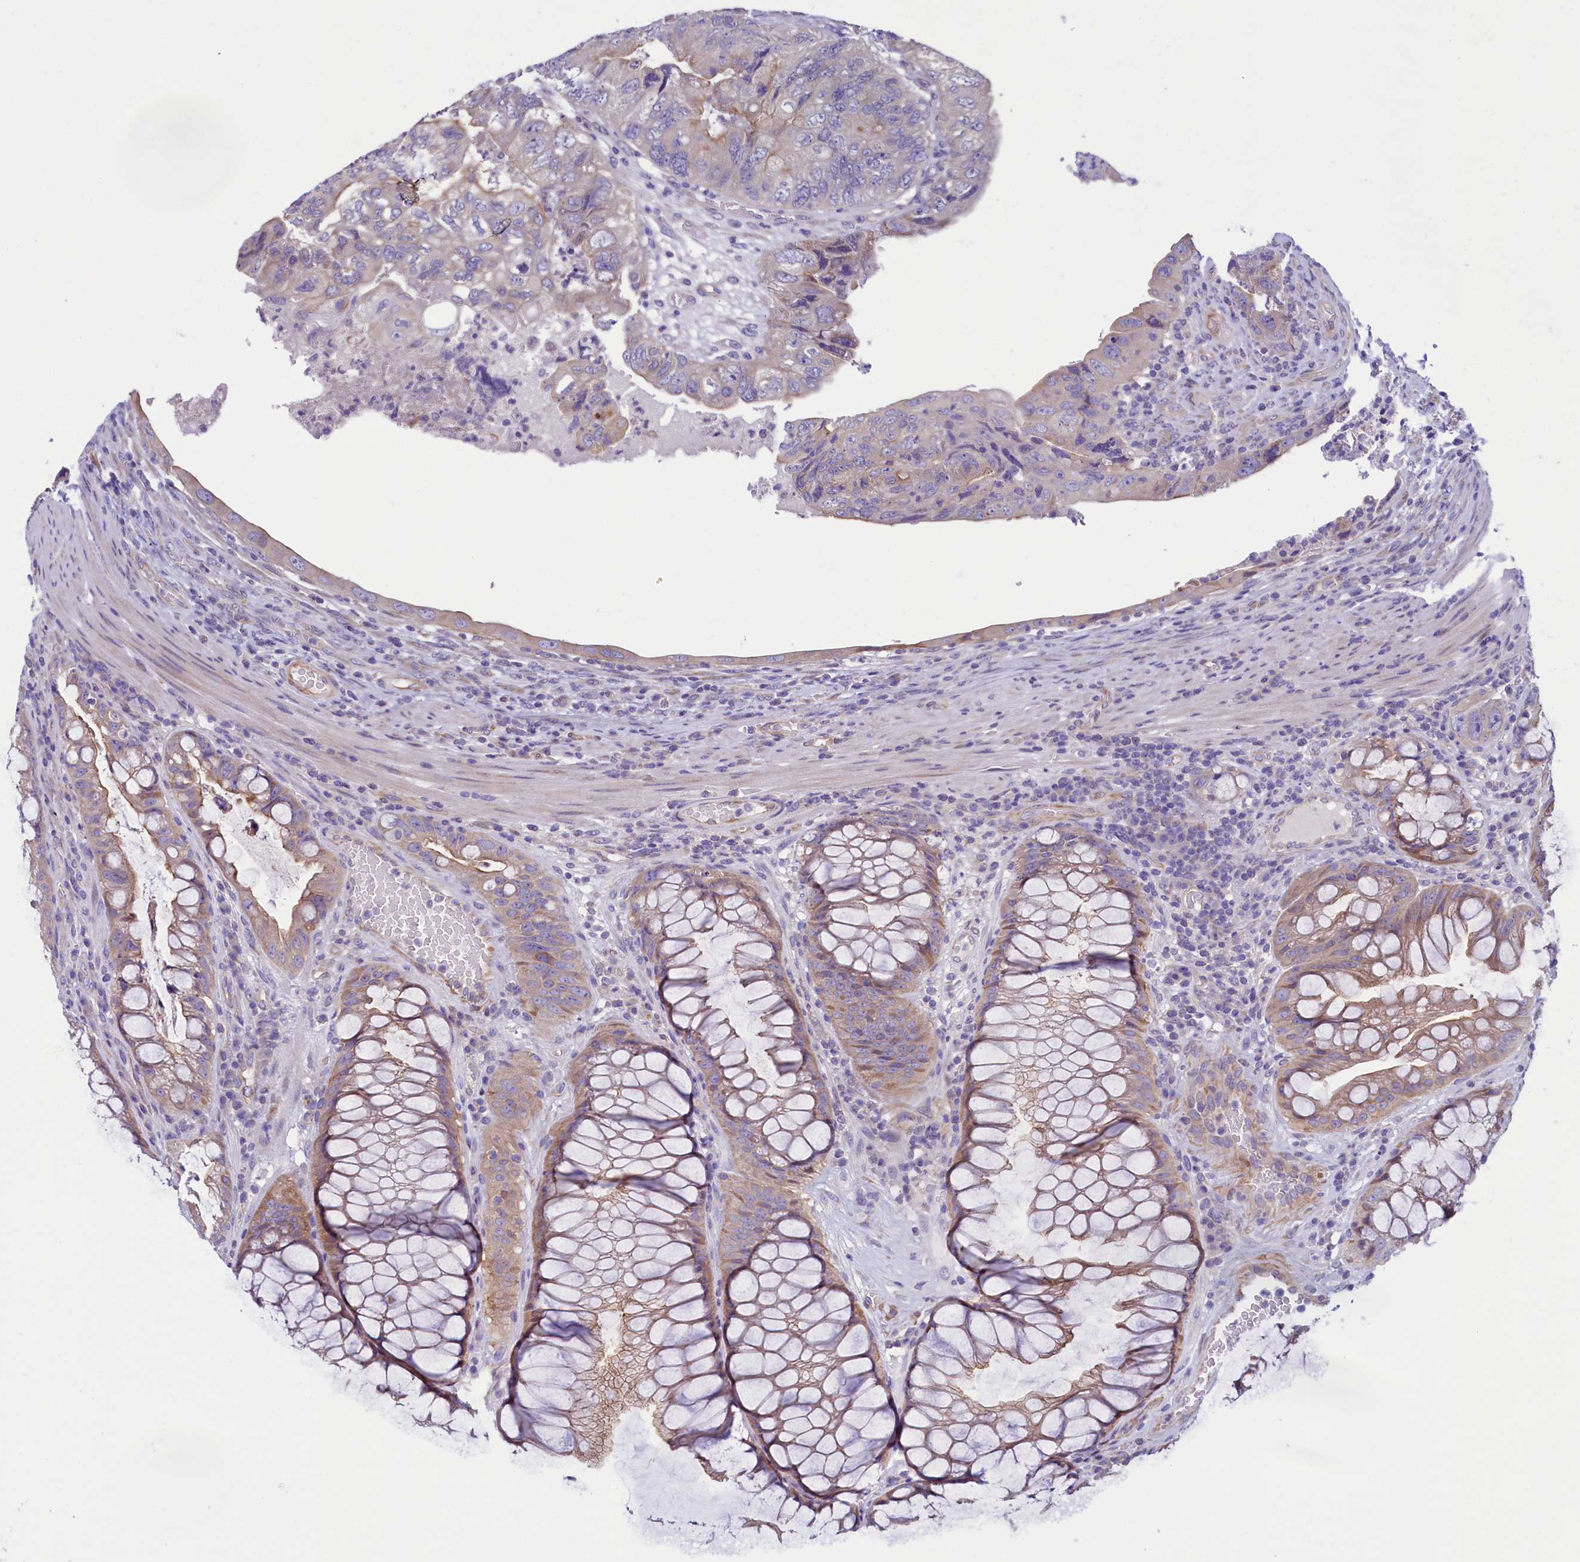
{"staining": {"intensity": "weak", "quantity": "25%-75%", "location": "cytoplasmic/membranous"}, "tissue": "colorectal cancer", "cell_type": "Tumor cells", "image_type": "cancer", "snomed": [{"axis": "morphology", "description": "Adenocarcinoma, NOS"}, {"axis": "topography", "description": "Rectum"}], "caption": "High-magnification brightfield microscopy of colorectal cancer stained with DAB (3,3'-diaminobenzidine) (brown) and counterstained with hematoxylin (blue). tumor cells exhibit weak cytoplasmic/membranous expression is present in approximately25%-75% of cells. Immunohistochemistry (ihc) stains the protein of interest in brown and the nuclei are stained blue.", "gene": "KRBOX5", "patient": {"sex": "male", "age": 63}}